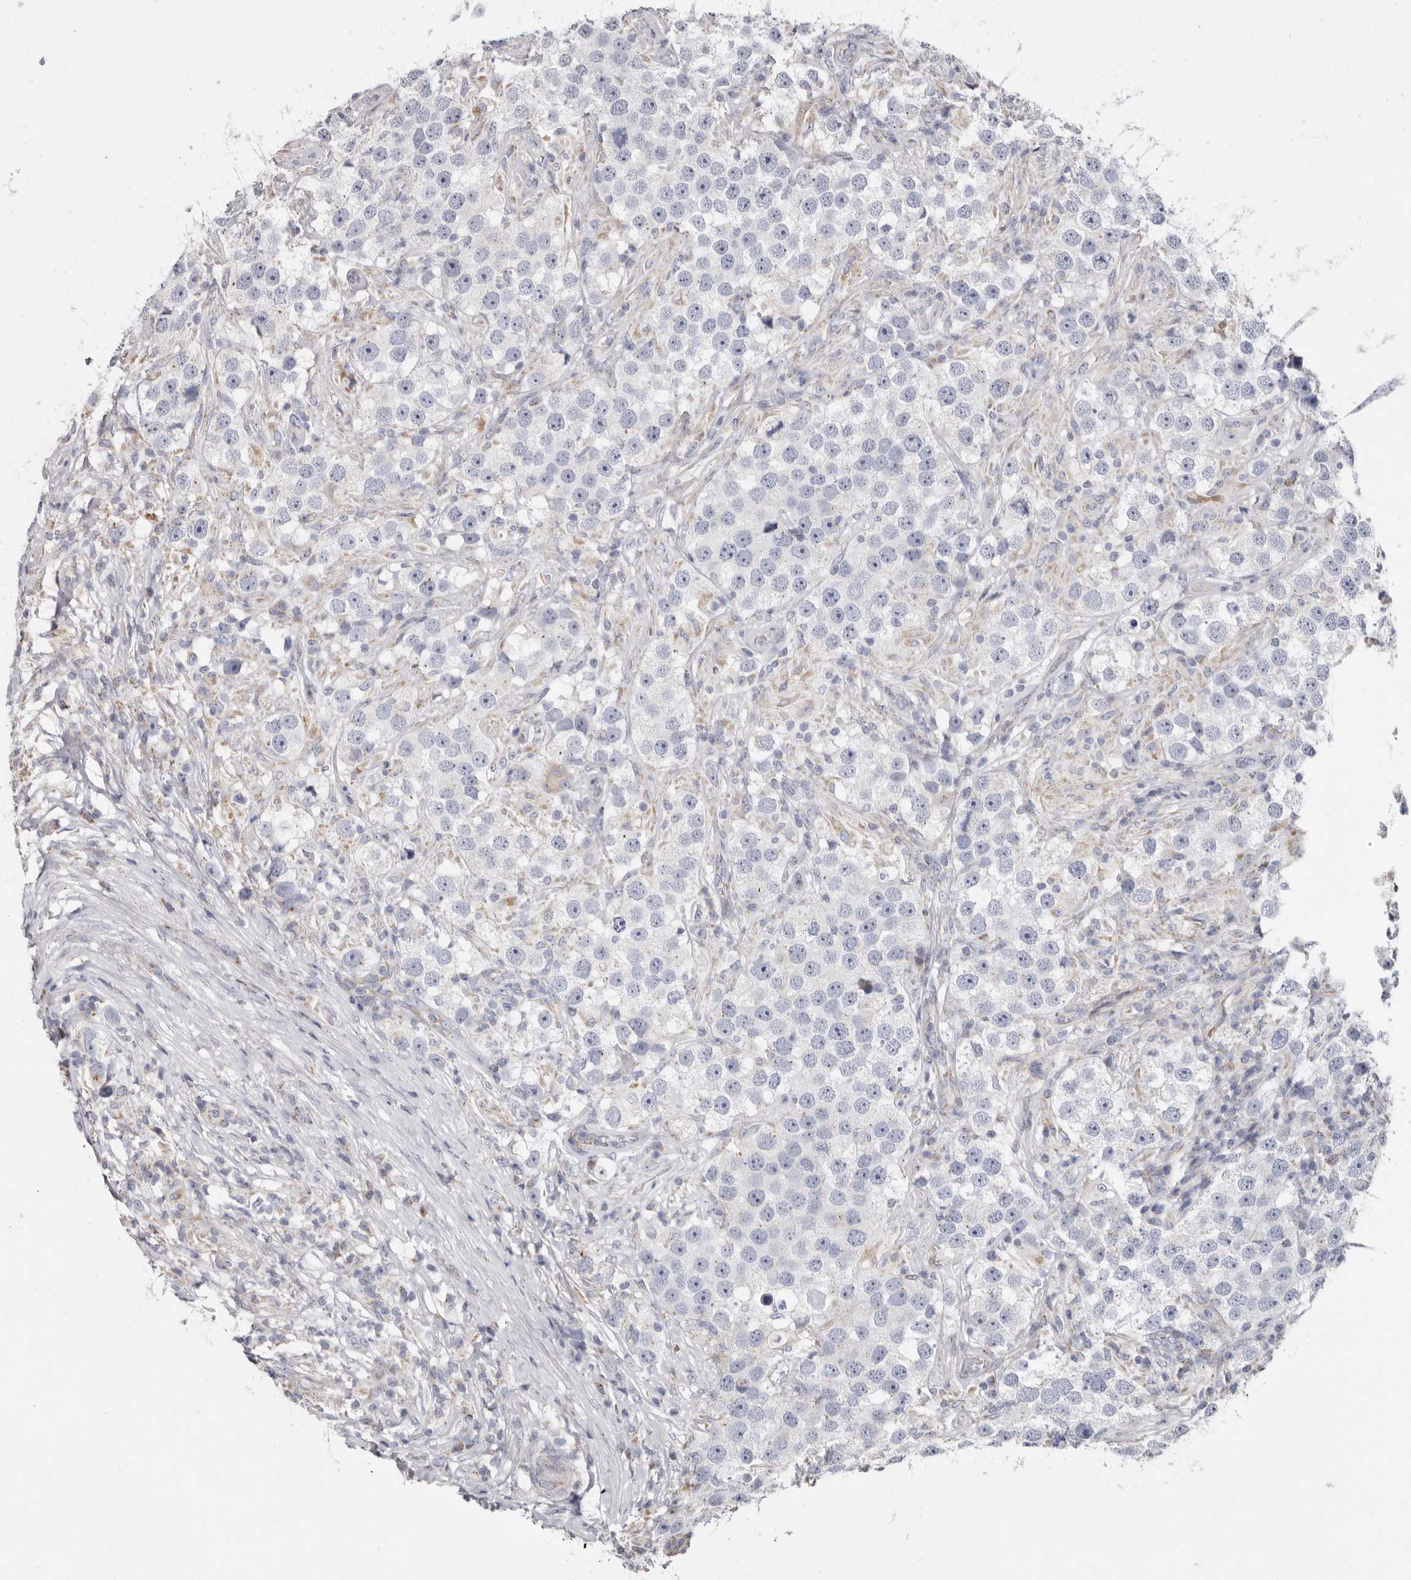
{"staining": {"intensity": "weak", "quantity": "<25%", "location": "cytoplasmic/membranous"}, "tissue": "testis cancer", "cell_type": "Tumor cells", "image_type": "cancer", "snomed": [{"axis": "morphology", "description": "Seminoma, NOS"}, {"axis": "topography", "description": "Testis"}], "caption": "A high-resolution micrograph shows immunohistochemistry staining of seminoma (testis), which demonstrates no significant staining in tumor cells. (Brightfield microscopy of DAB (3,3'-diaminobenzidine) immunohistochemistry at high magnification).", "gene": "RSPO2", "patient": {"sex": "male", "age": 49}}